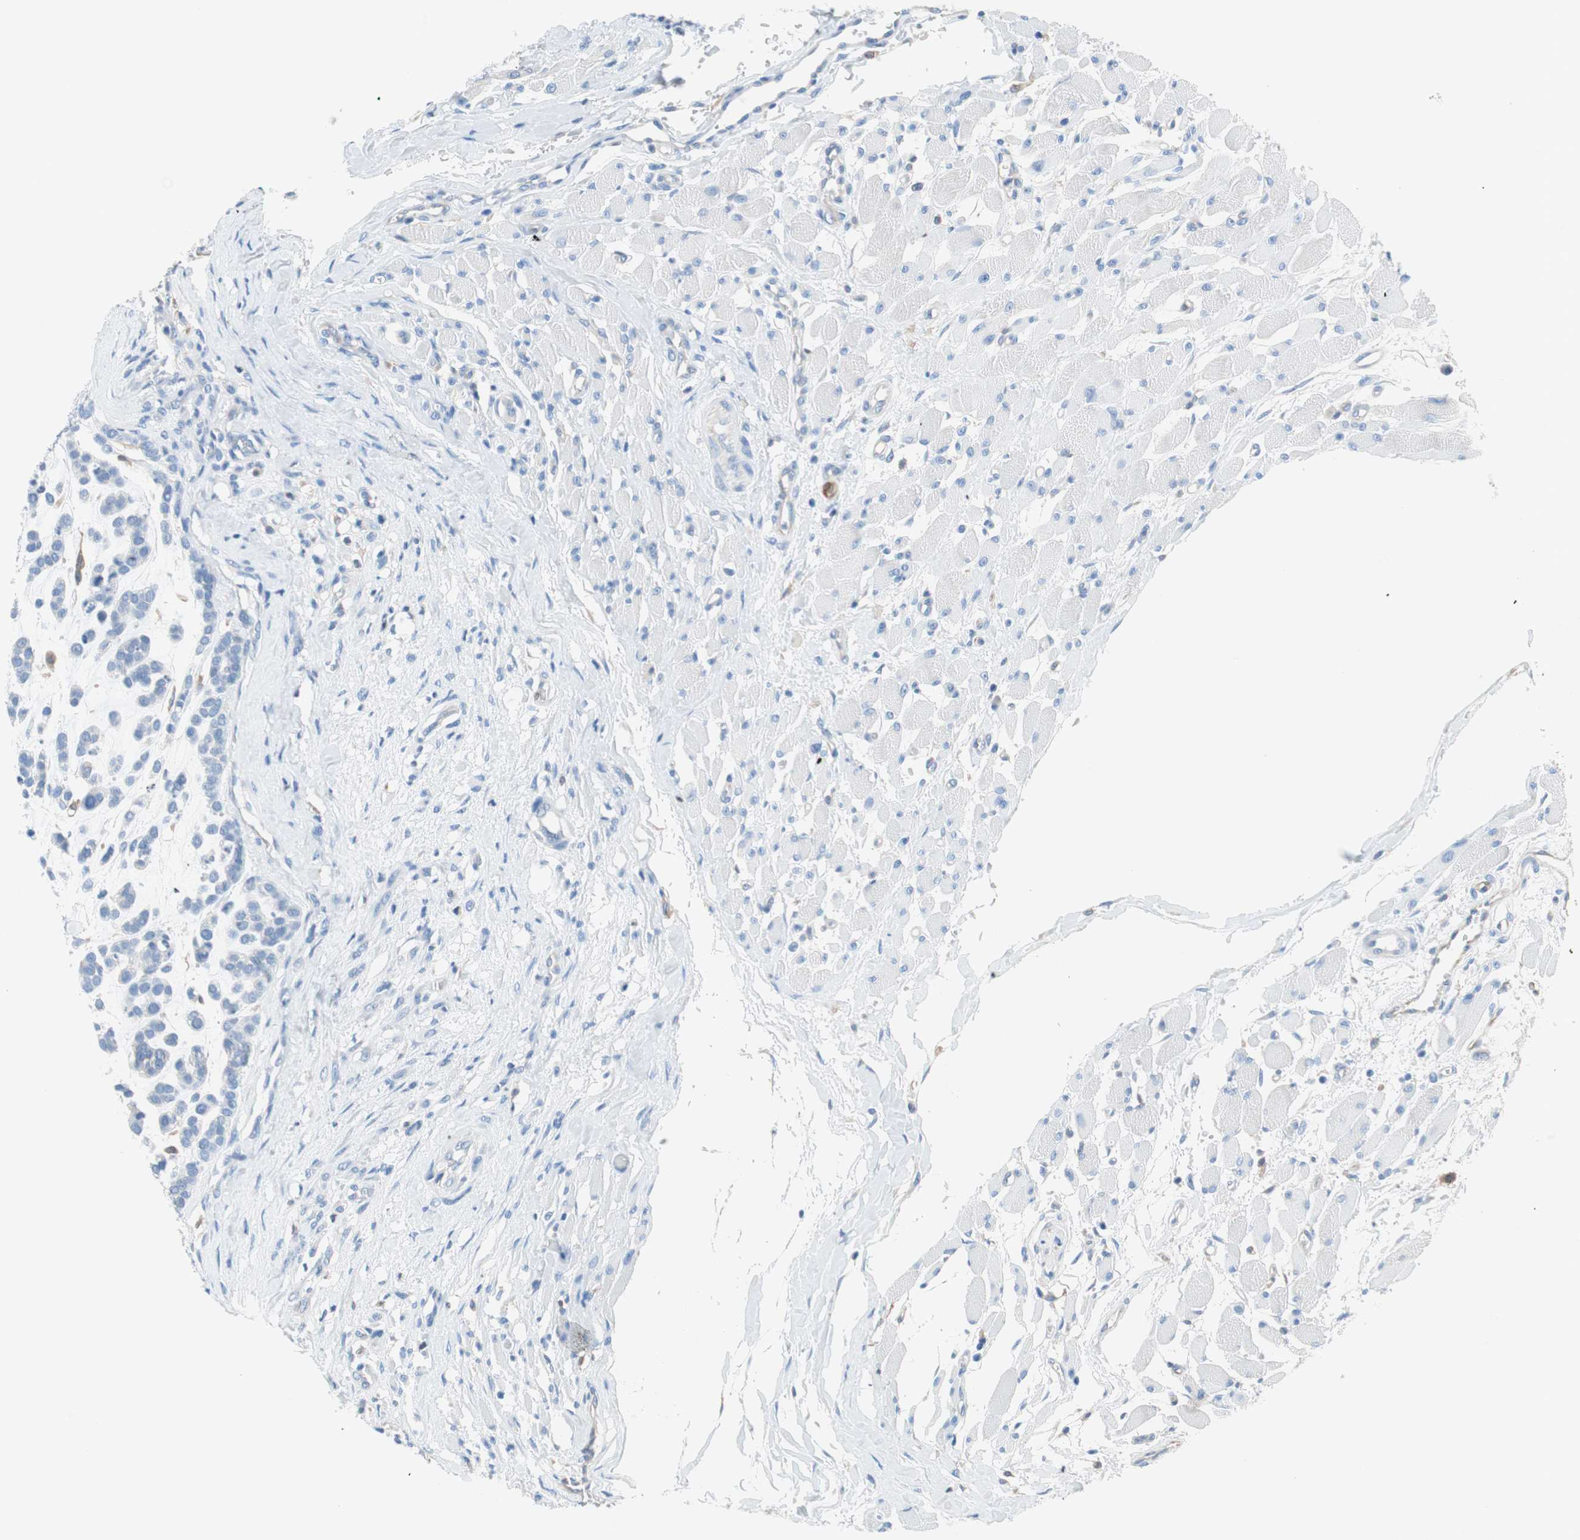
{"staining": {"intensity": "negative", "quantity": "none", "location": "none"}, "tissue": "head and neck cancer", "cell_type": "Tumor cells", "image_type": "cancer", "snomed": [{"axis": "morphology", "description": "Adenocarcinoma, NOS"}, {"axis": "morphology", "description": "Adenoma, NOS"}, {"axis": "topography", "description": "Head-Neck"}], "caption": "High magnification brightfield microscopy of head and neck cancer stained with DAB (3,3'-diaminobenzidine) (brown) and counterstained with hematoxylin (blue): tumor cells show no significant positivity. Nuclei are stained in blue.", "gene": "GLUL", "patient": {"sex": "female", "age": 55}}